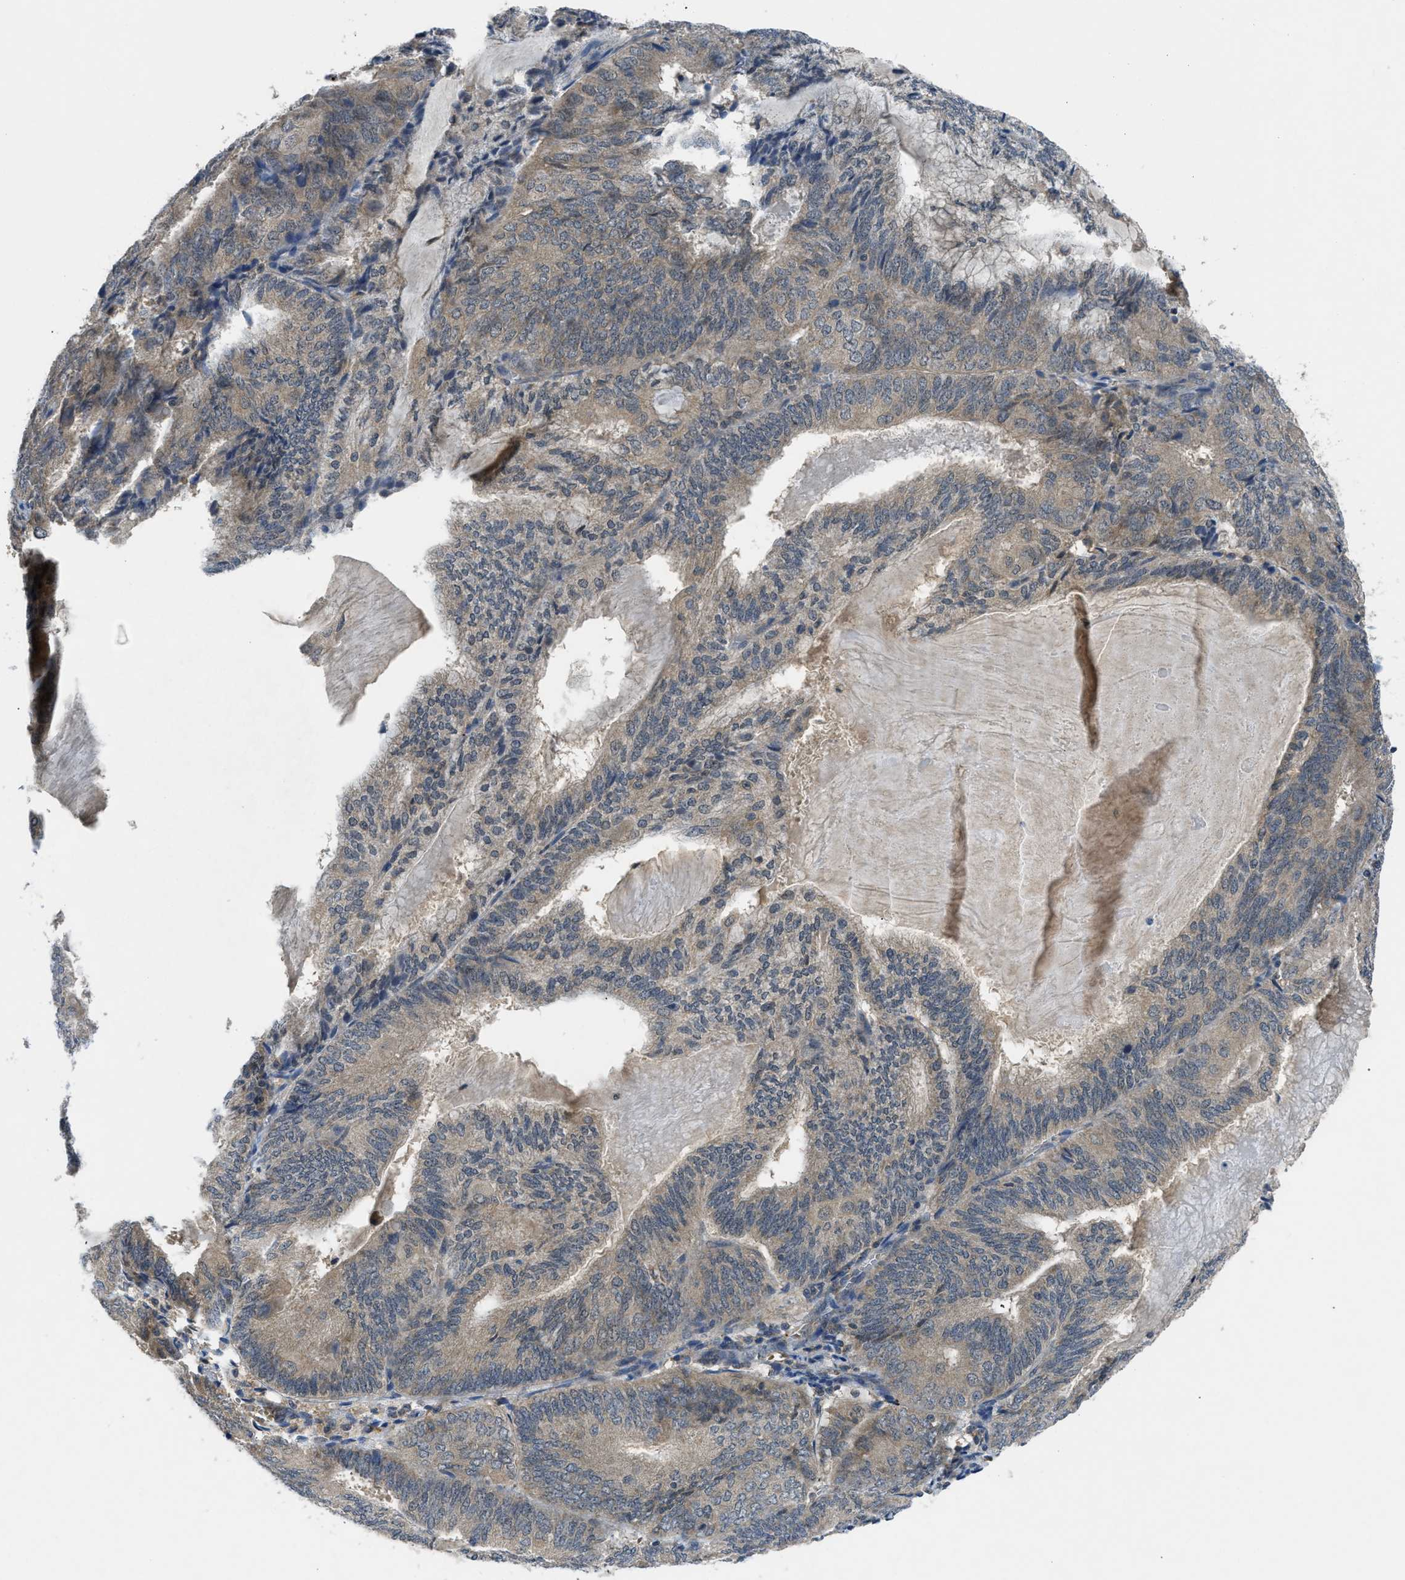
{"staining": {"intensity": "weak", "quantity": ">75%", "location": "cytoplasmic/membranous"}, "tissue": "endometrial cancer", "cell_type": "Tumor cells", "image_type": "cancer", "snomed": [{"axis": "morphology", "description": "Adenocarcinoma, NOS"}, {"axis": "topography", "description": "Endometrium"}], "caption": "Immunohistochemistry histopathology image of endometrial cancer (adenocarcinoma) stained for a protein (brown), which reveals low levels of weak cytoplasmic/membranous staining in about >75% of tumor cells.", "gene": "PDE7A", "patient": {"sex": "female", "age": 81}}